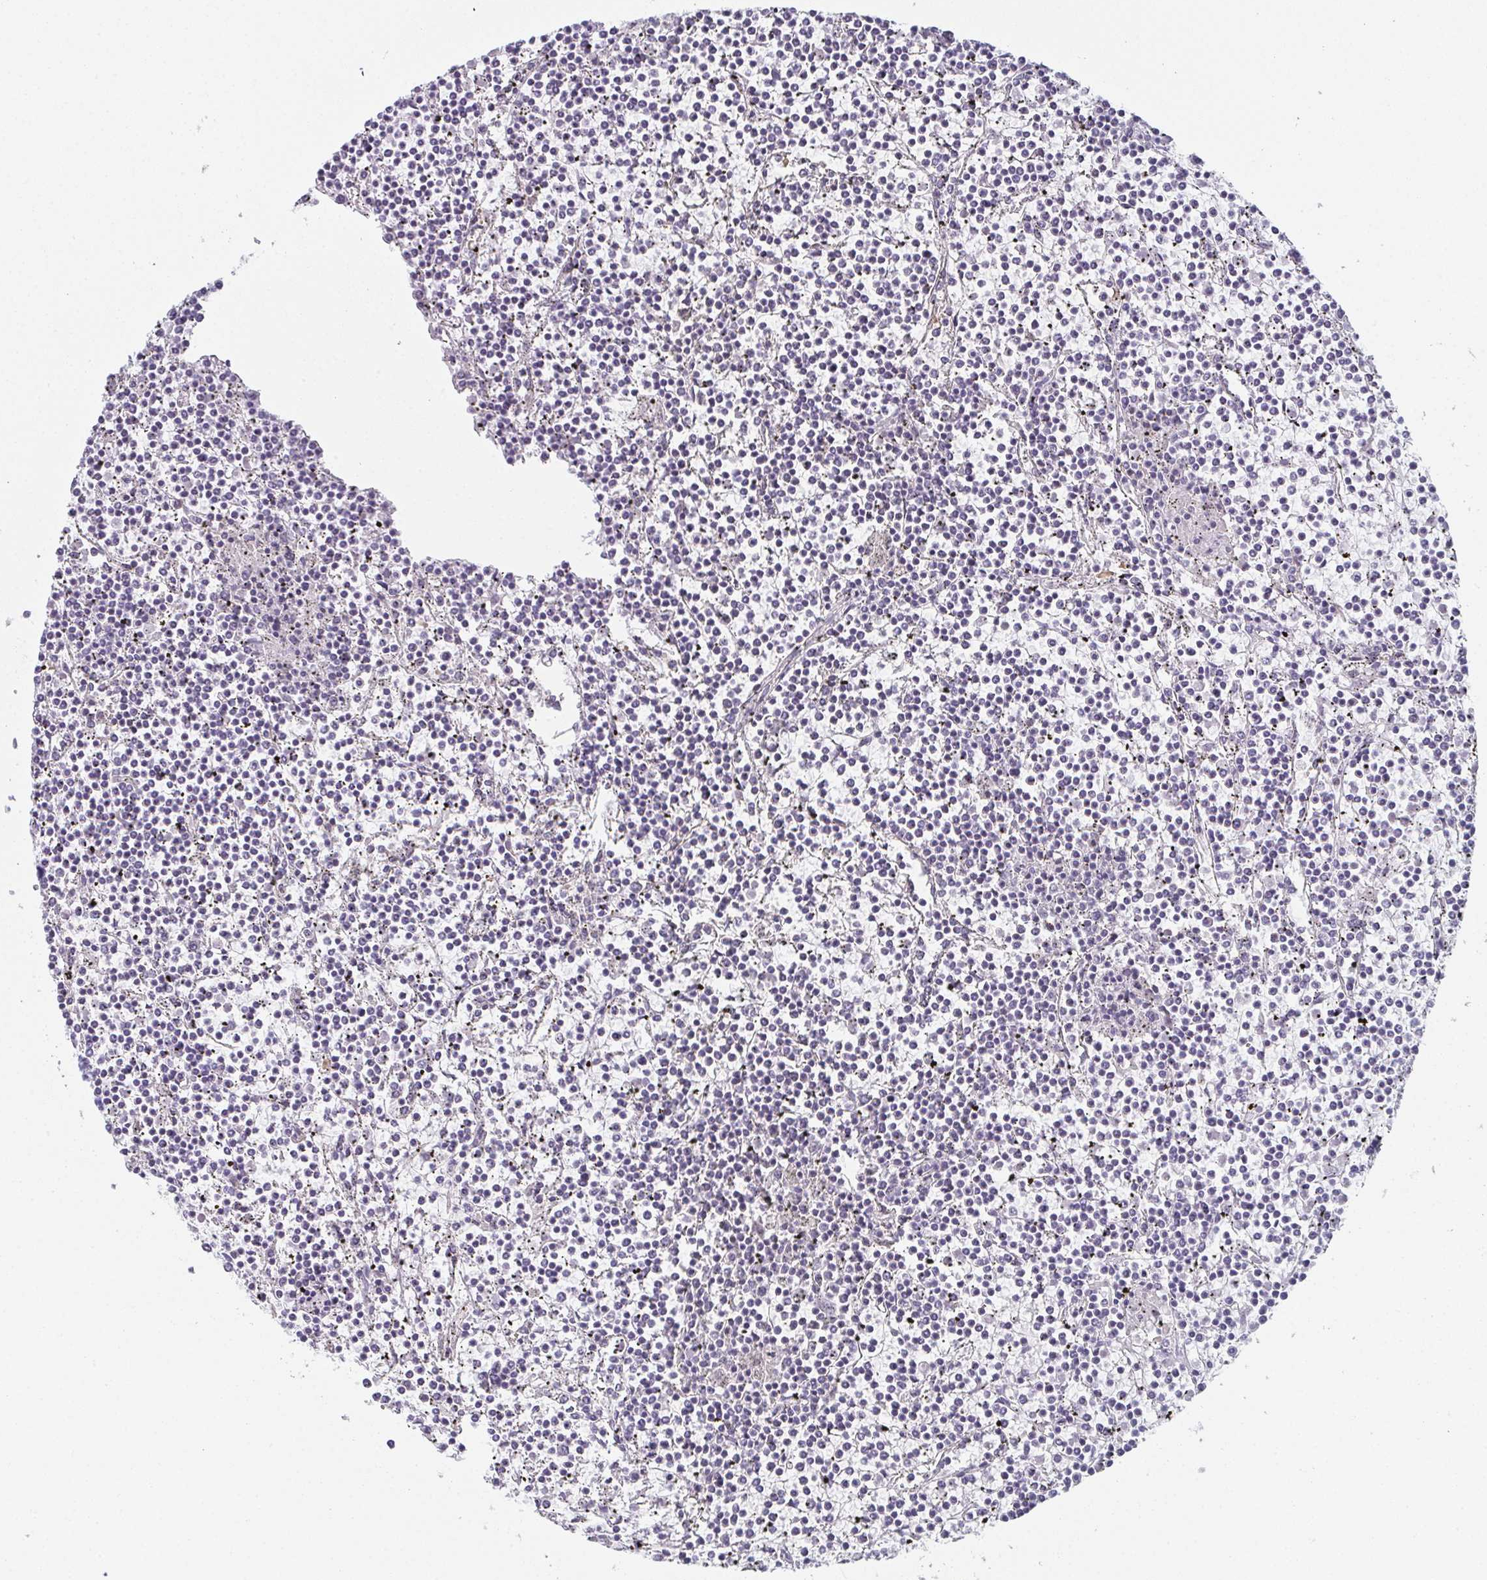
{"staining": {"intensity": "negative", "quantity": "none", "location": "none"}, "tissue": "lymphoma", "cell_type": "Tumor cells", "image_type": "cancer", "snomed": [{"axis": "morphology", "description": "Malignant lymphoma, non-Hodgkin's type, Low grade"}, {"axis": "topography", "description": "Spleen"}], "caption": "DAB immunohistochemical staining of malignant lymphoma, non-Hodgkin's type (low-grade) reveals no significant positivity in tumor cells. (Immunohistochemistry, brightfield microscopy, high magnification).", "gene": "PYCR3", "patient": {"sex": "female", "age": 19}}